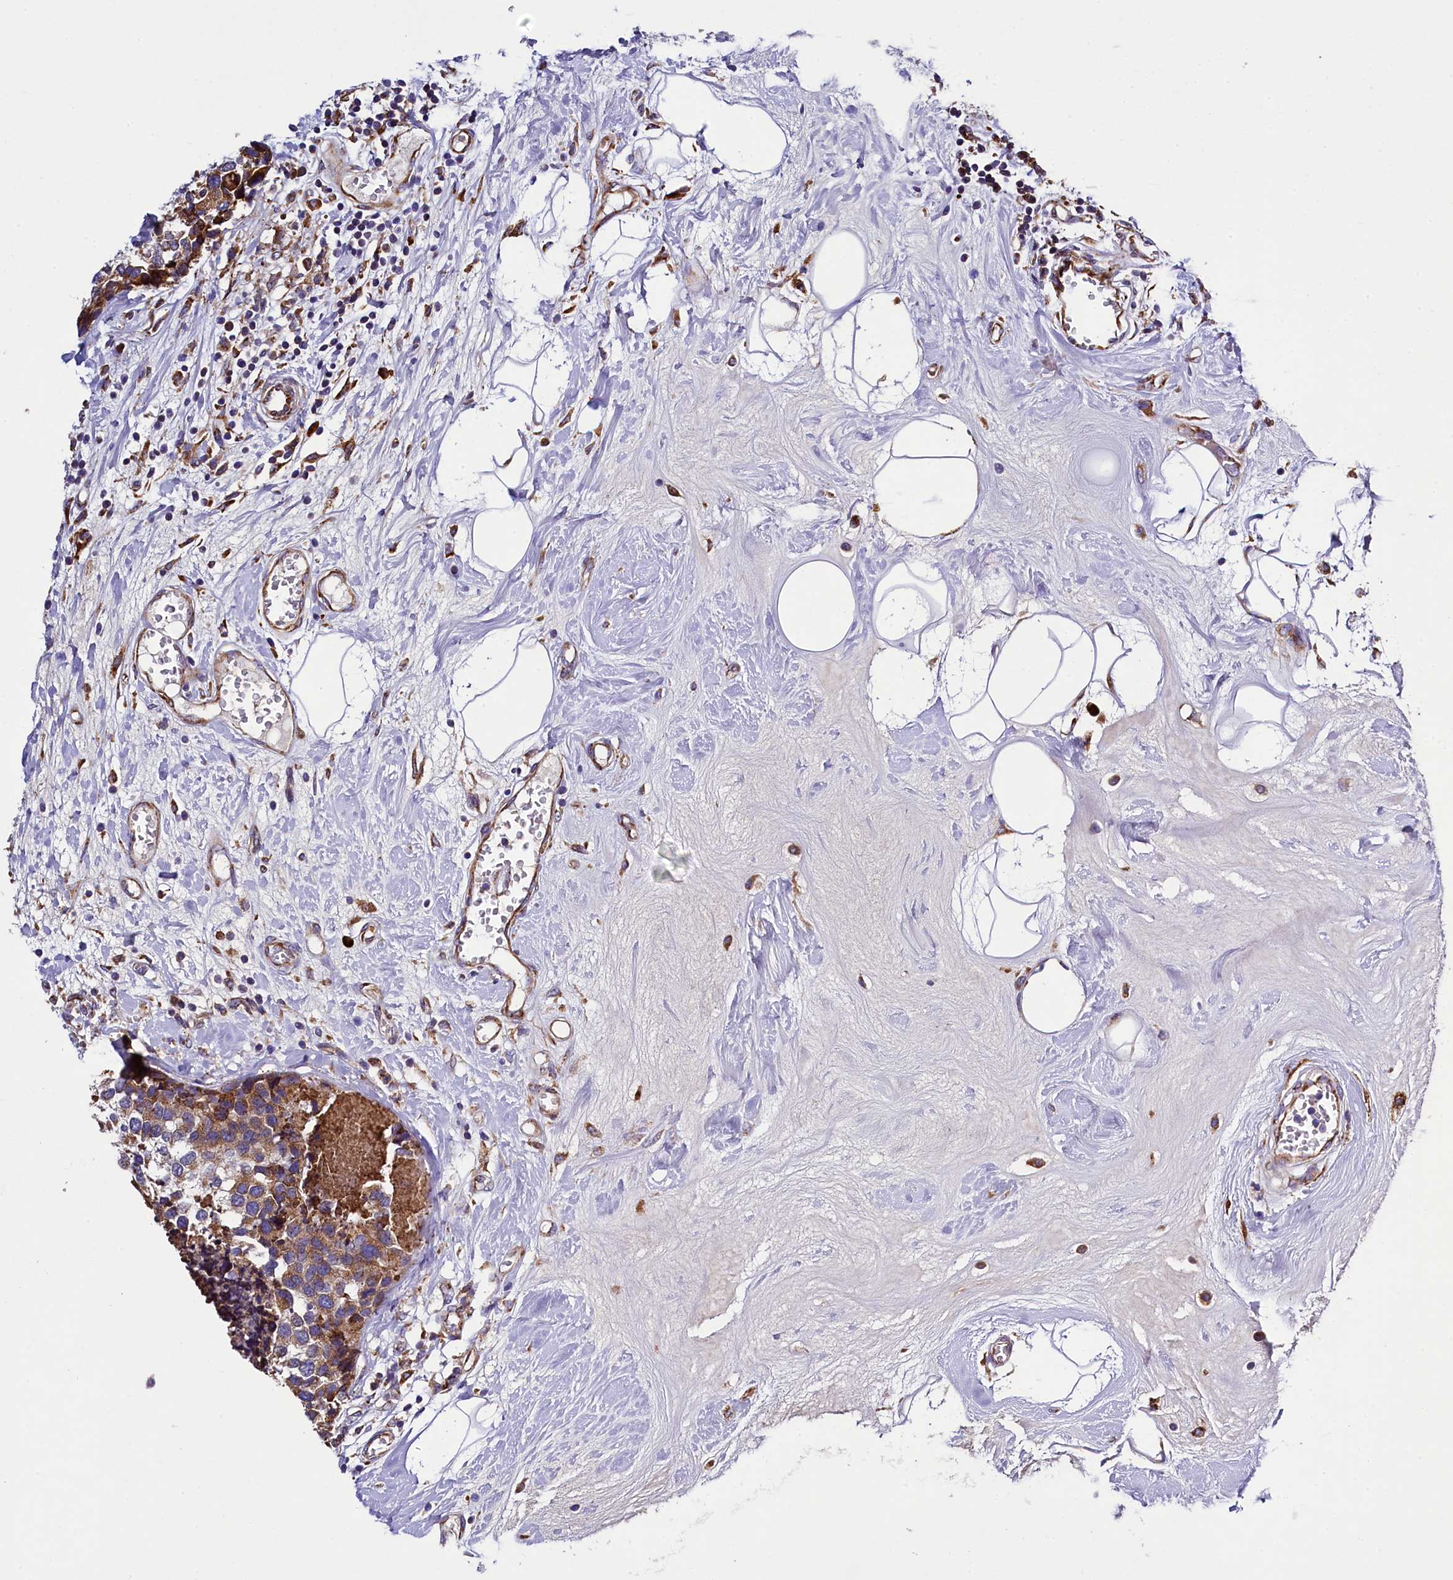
{"staining": {"intensity": "moderate", "quantity": ">75%", "location": "cytoplasmic/membranous"}, "tissue": "breast cancer", "cell_type": "Tumor cells", "image_type": "cancer", "snomed": [{"axis": "morphology", "description": "Lobular carcinoma"}, {"axis": "topography", "description": "Breast"}], "caption": "This image shows breast lobular carcinoma stained with immunohistochemistry to label a protein in brown. The cytoplasmic/membranous of tumor cells show moderate positivity for the protein. Nuclei are counter-stained blue.", "gene": "CAPS2", "patient": {"sex": "female", "age": 59}}